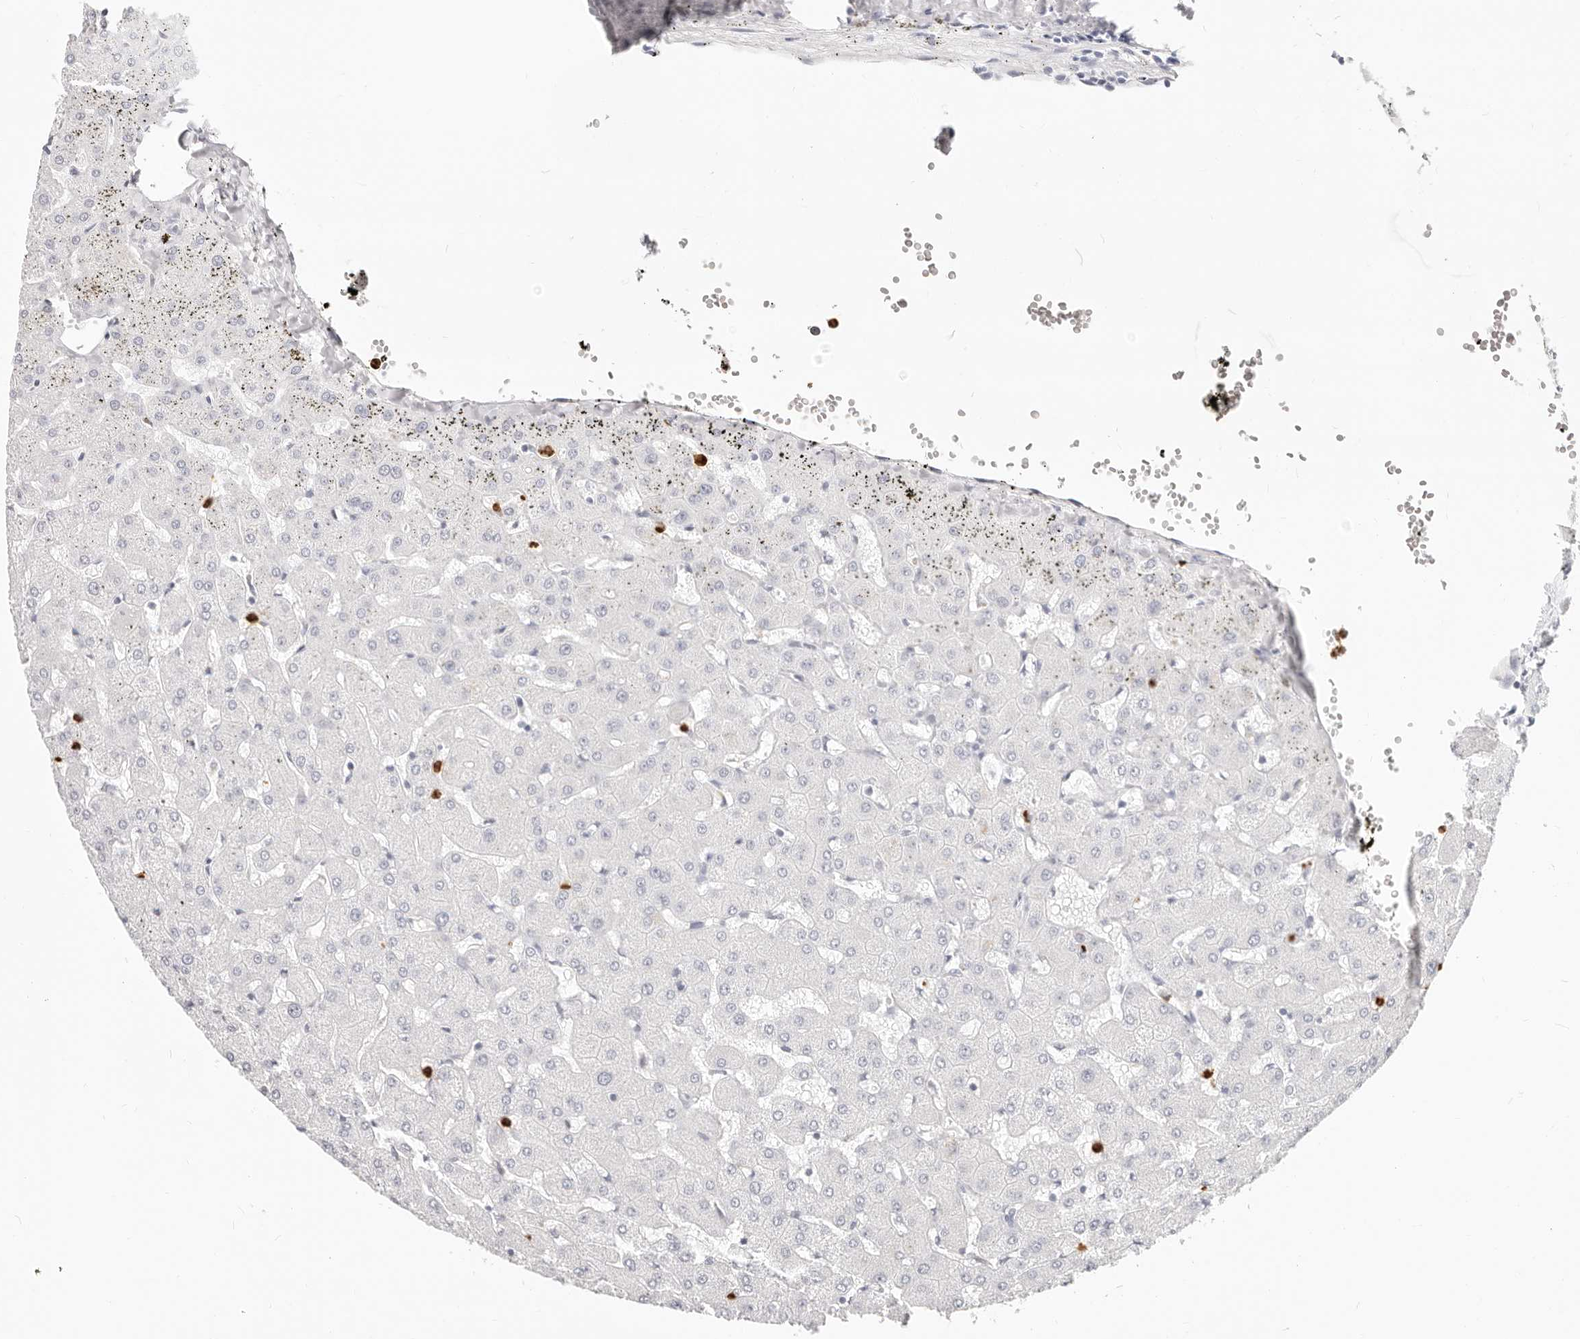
{"staining": {"intensity": "negative", "quantity": "none", "location": "none"}, "tissue": "liver", "cell_type": "Cholangiocytes", "image_type": "normal", "snomed": [{"axis": "morphology", "description": "Normal tissue, NOS"}, {"axis": "topography", "description": "Liver"}], "caption": "This is an immunohistochemistry image of benign liver. There is no positivity in cholangiocytes.", "gene": "CAMP", "patient": {"sex": "female", "age": 63}}